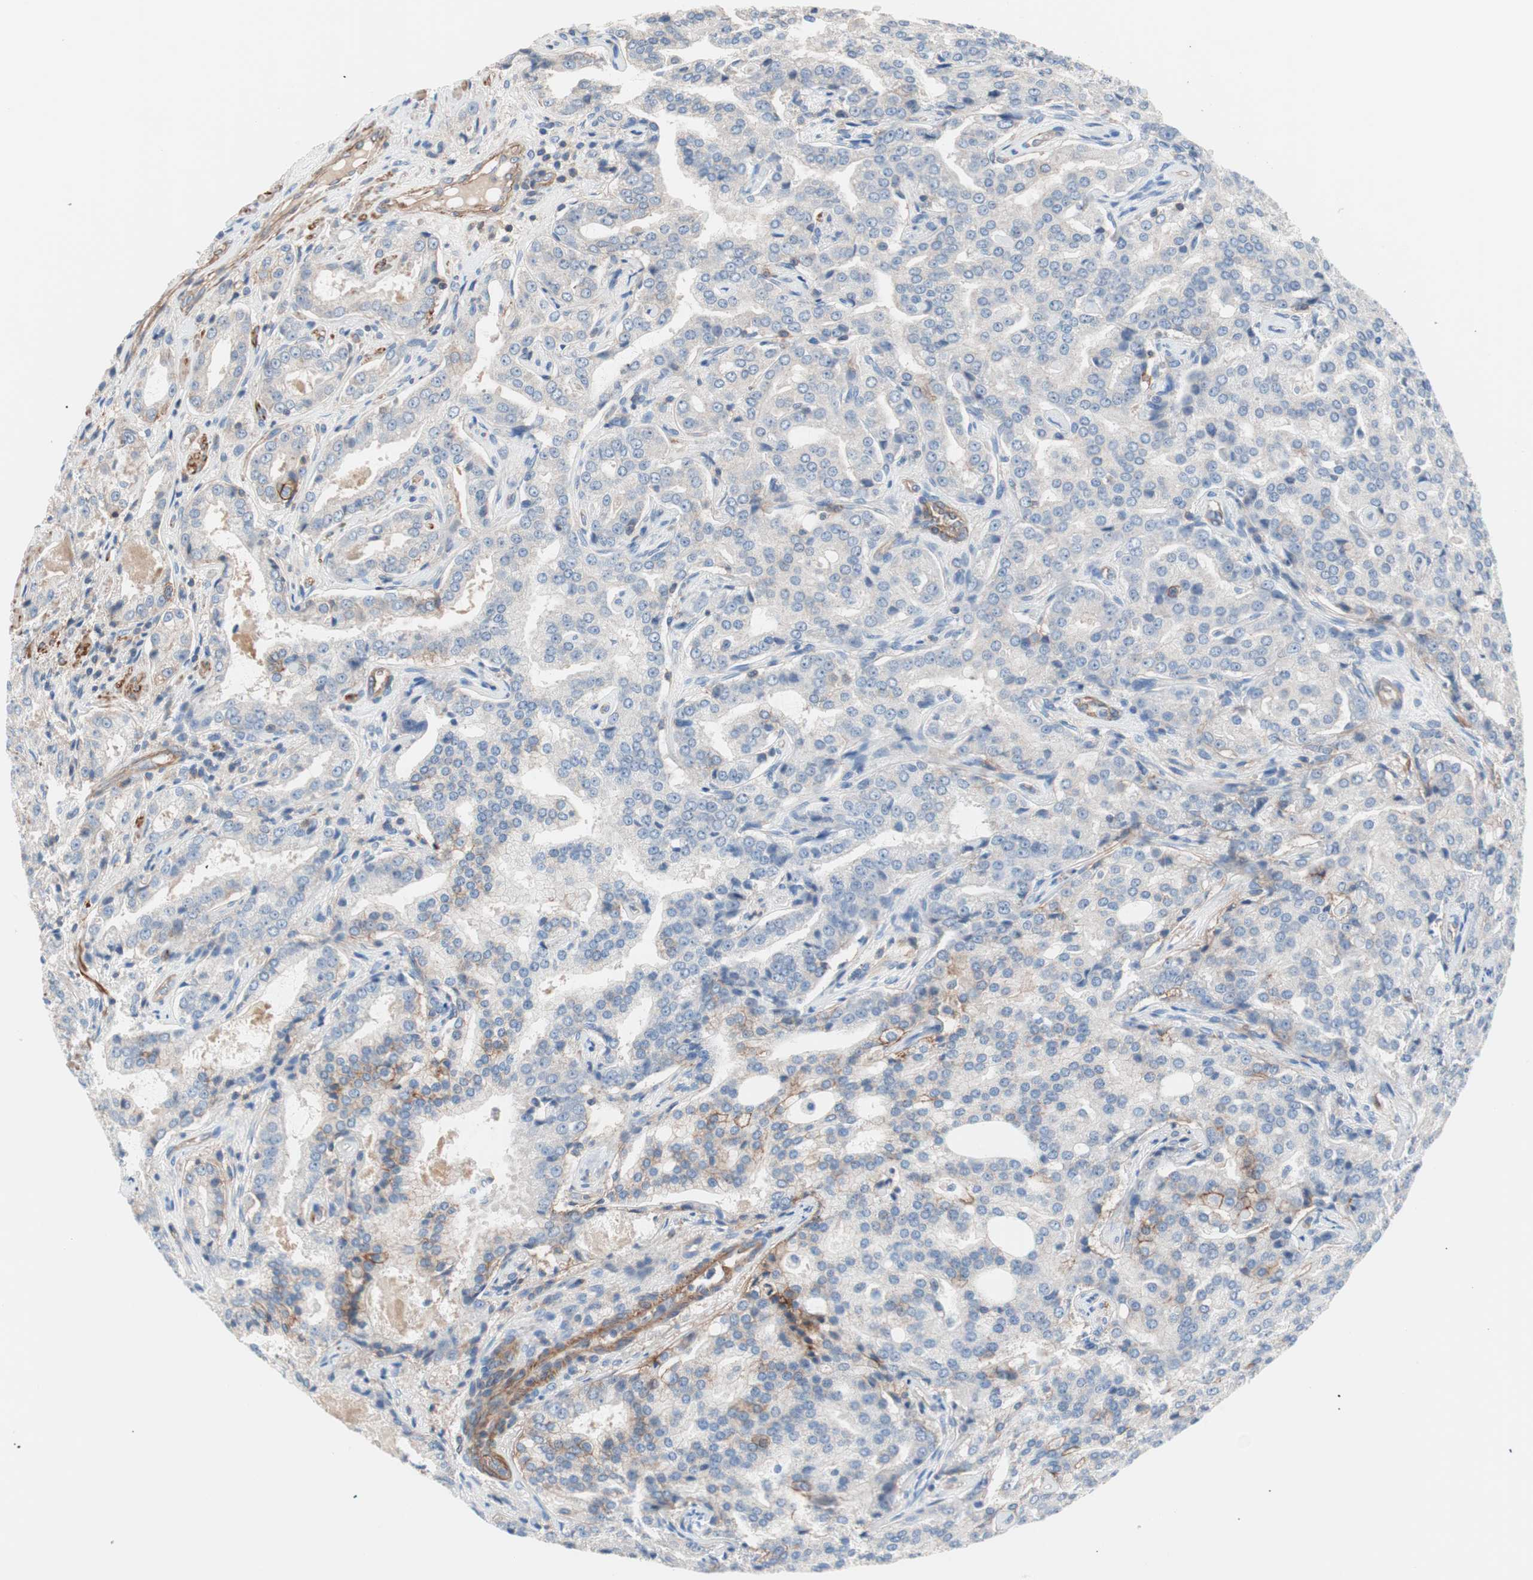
{"staining": {"intensity": "weak", "quantity": "25%-75%", "location": "cytoplasmic/membranous"}, "tissue": "prostate cancer", "cell_type": "Tumor cells", "image_type": "cancer", "snomed": [{"axis": "morphology", "description": "Adenocarcinoma, High grade"}, {"axis": "topography", "description": "Prostate"}], "caption": "Immunohistochemical staining of prostate adenocarcinoma (high-grade) reveals weak cytoplasmic/membranous protein staining in about 25%-75% of tumor cells.", "gene": "GPR160", "patient": {"sex": "male", "age": 72}}